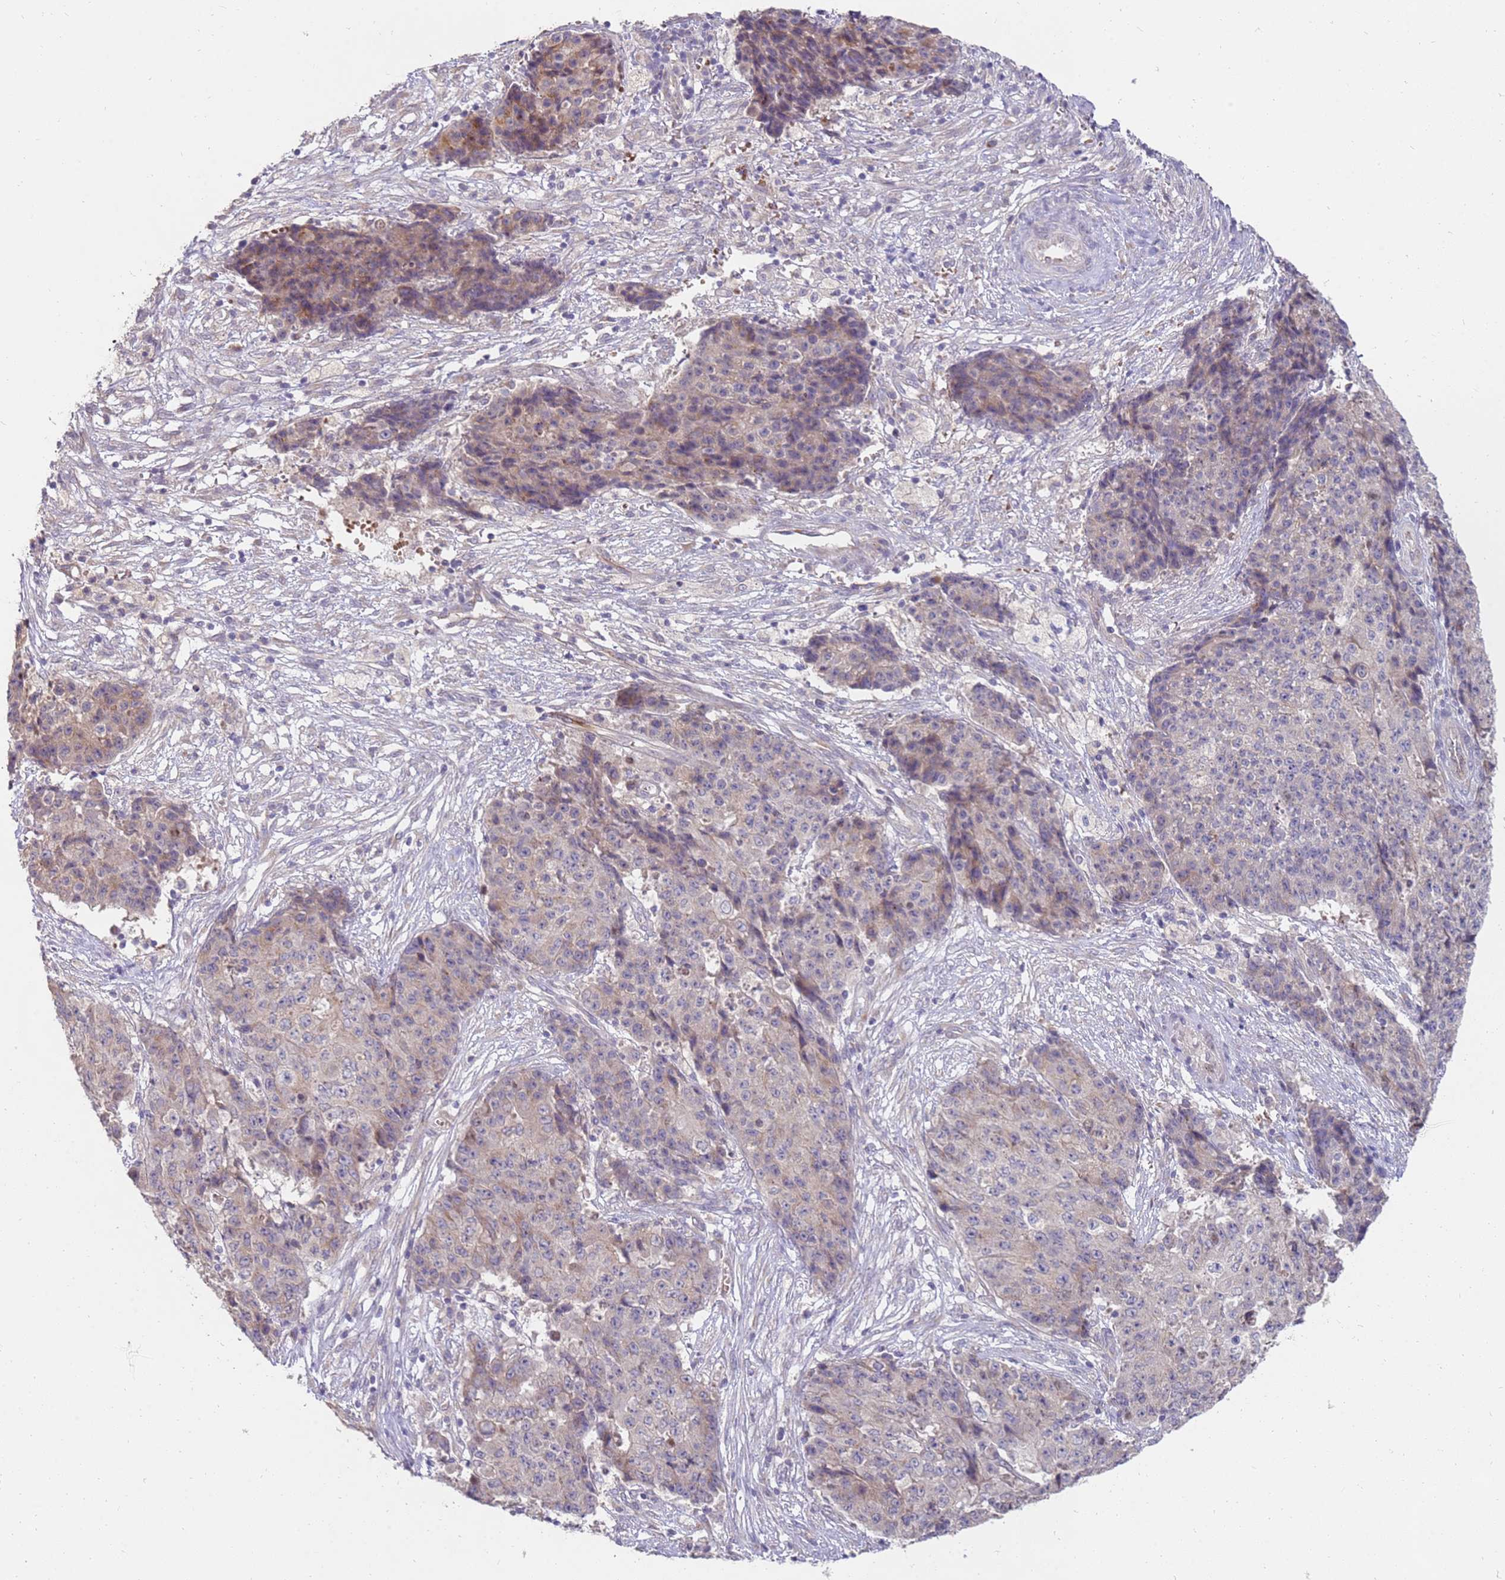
{"staining": {"intensity": "weak", "quantity": "<25%", "location": "cytoplasmic/membranous"}, "tissue": "ovarian cancer", "cell_type": "Tumor cells", "image_type": "cancer", "snomed": [{"axis": "morphology", "description": "Carcinoma, endometroid"}, {"axis": "topography", "description": "Ovary"}], "caption": "Tumor cells show no significant positivity in ovarian endometroid carcinoma.", "gene": "NMUR2", "patient": {"sex": "female", "age": 42}}